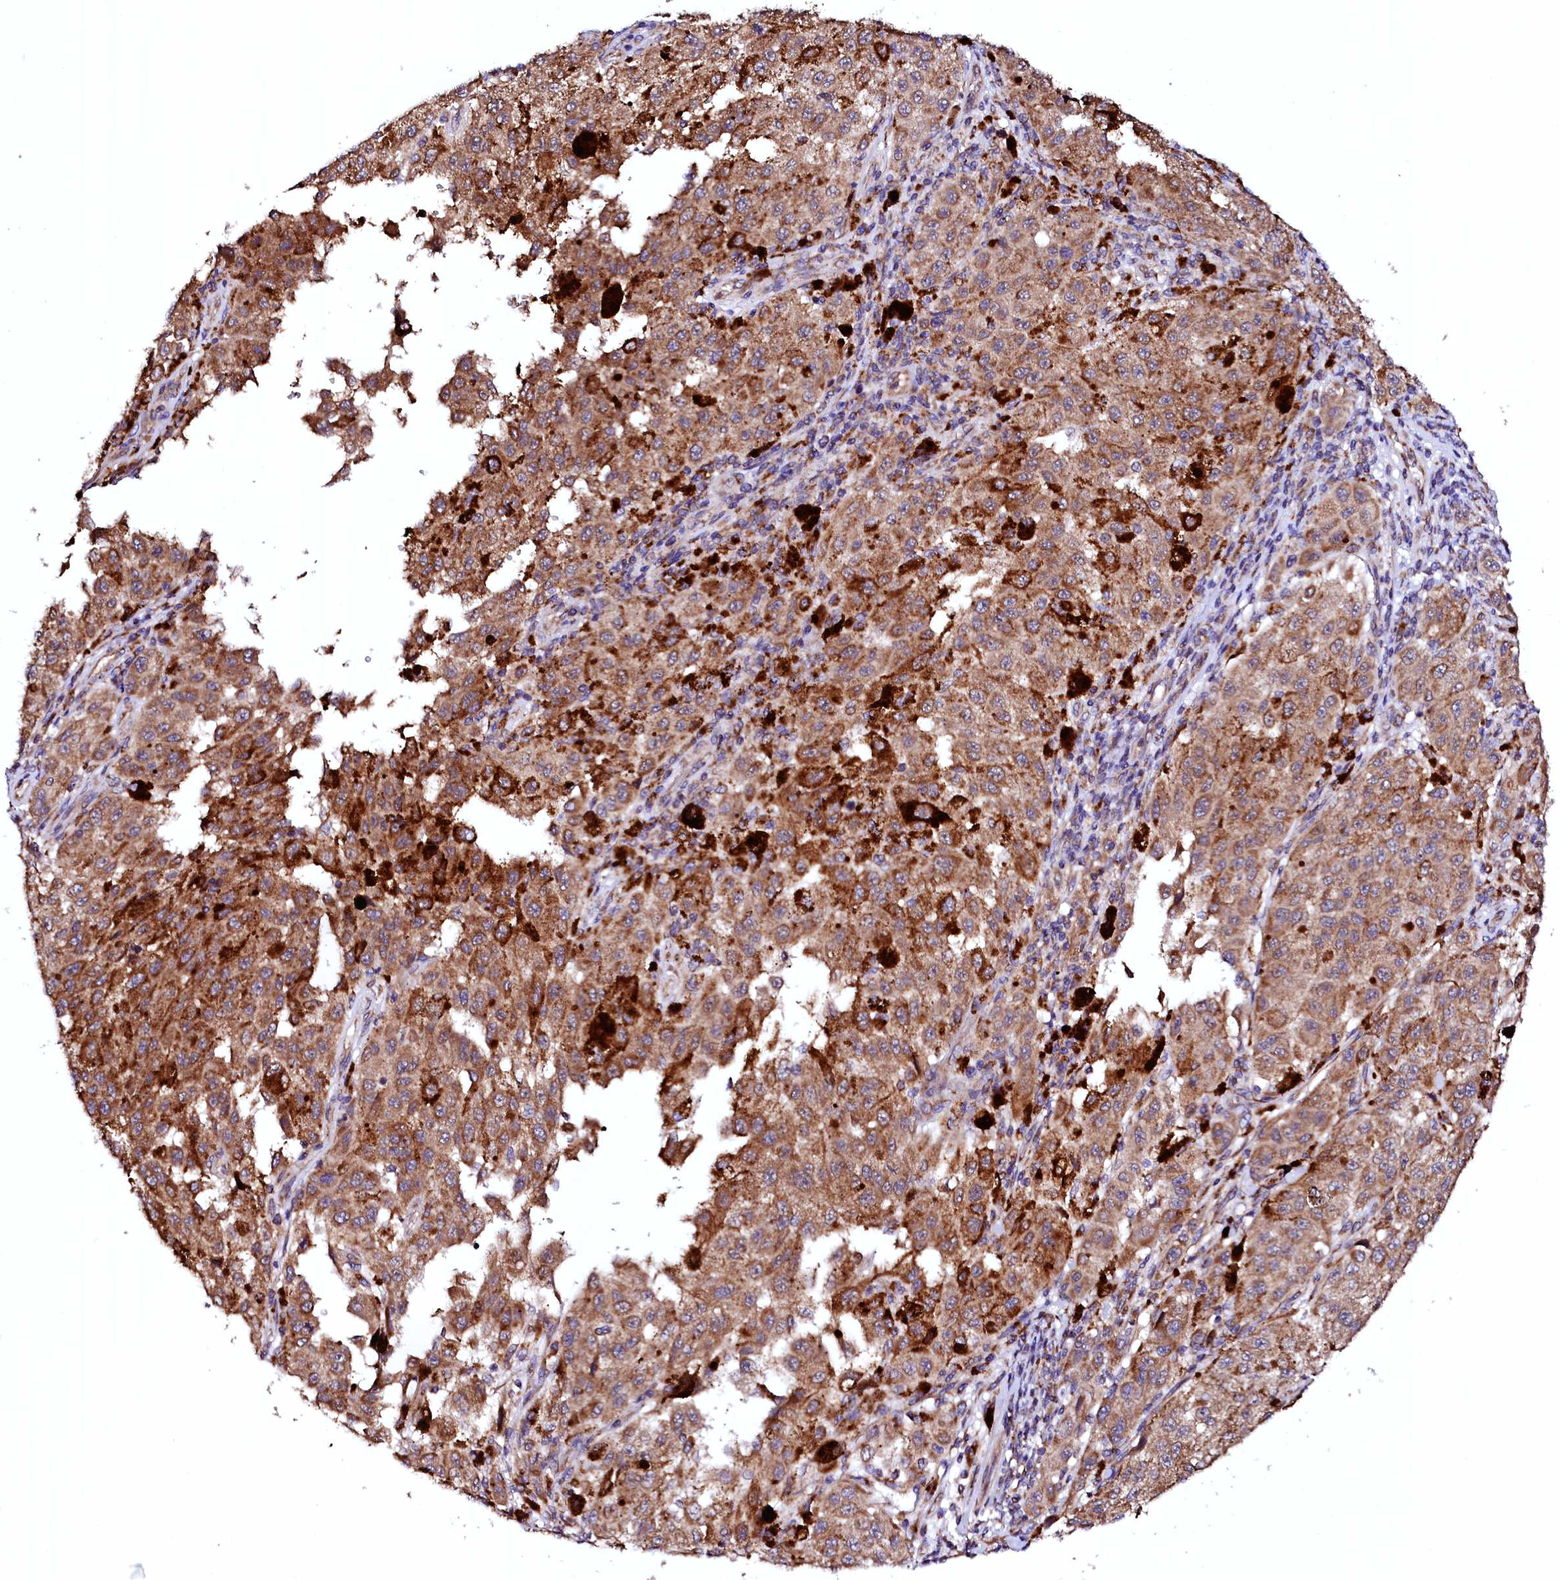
{"staining": {"intensity": "moderate", "quantity": ">75%", "location": "cytoplasmic/membranous"}, "tissue": "melanoma", "cell_type": "Tumor cells", "image_type": "cancer", "snomed": [{"axis": "morphology", "description": "Malignant melanoma, NOS"}, {"axis": "topography", "description": "Skin"}], "caption": "Melanoma stained for a protein displays moderate cytoplasmic/membranous positivity in tumor cells.", "gene": "UBE3C", "patient": {"sex": "female", "age": 64}}